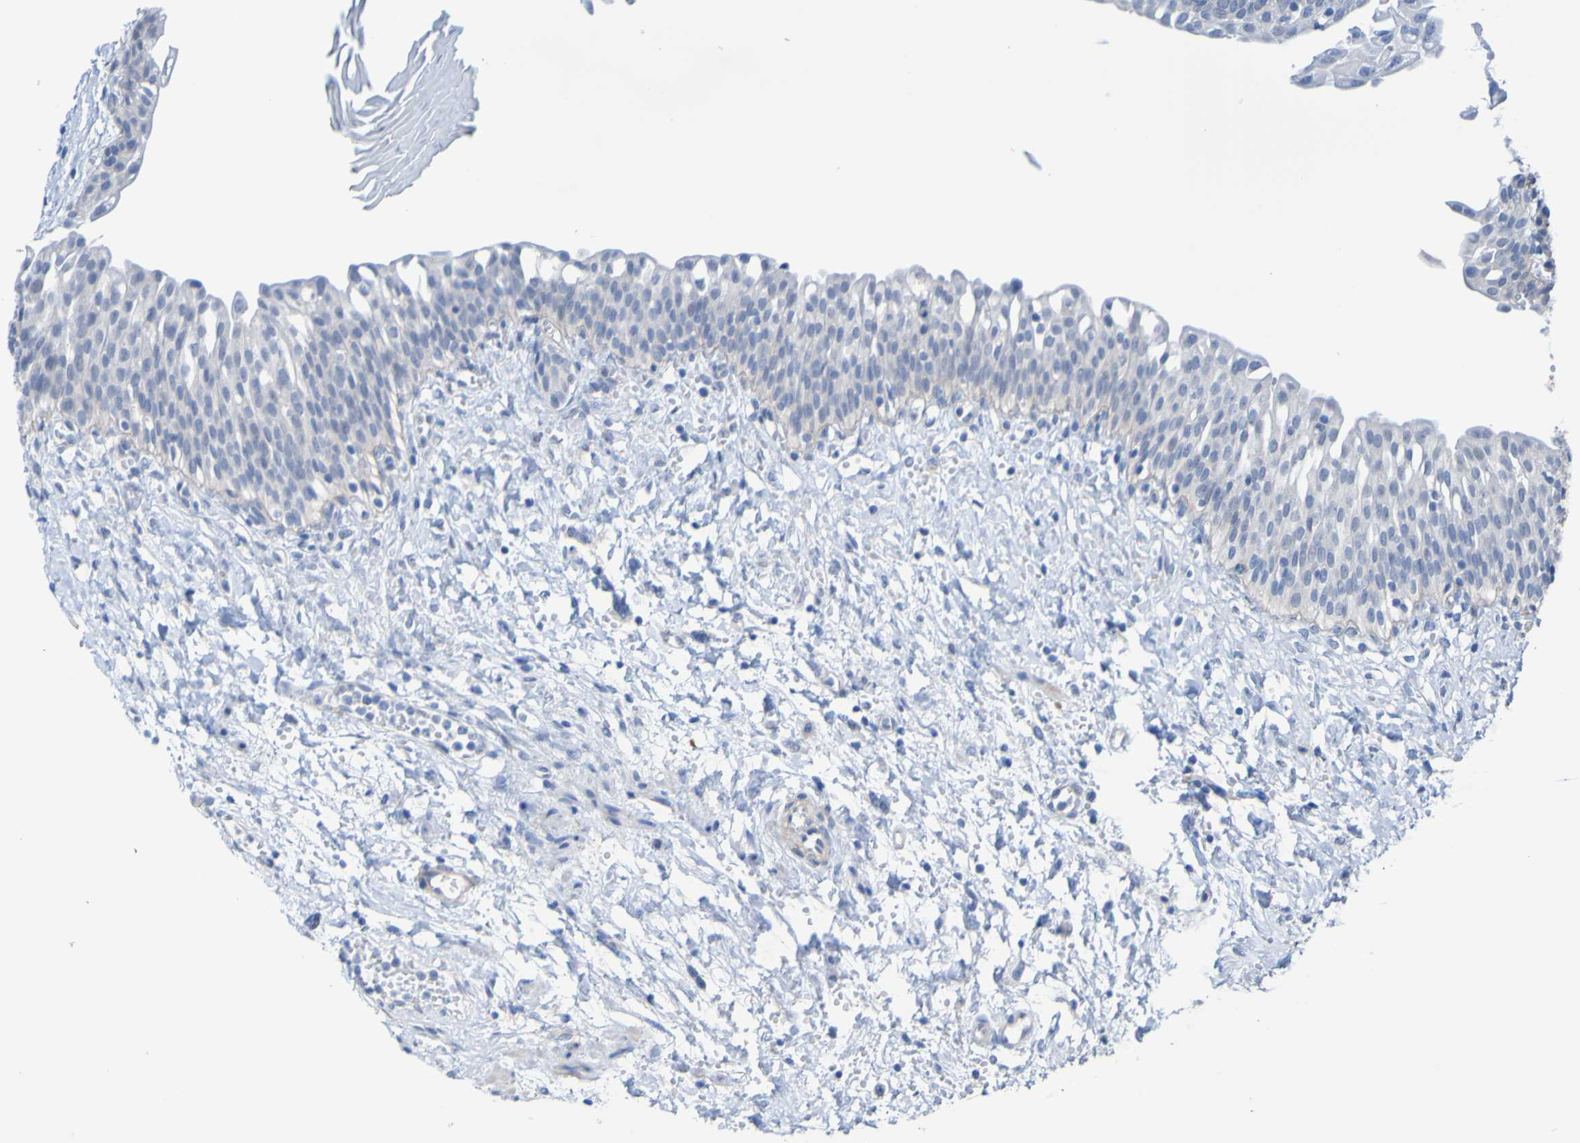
{"staining": {"intensity": "weak", "quantity": "<25%", "location": "cytoplasmic/membranous"}, "tissue": "urinary bladder", "cell_type": "Urothelial cells", "image_type": "normal", "snomed": [{"axis": "morphology", "description": "Normal tissue, NOS"}, {"axis": "topography", "description": "Urinary bladder"}], "caption": "High power microscopy histopathology image of an immunohistochemistry micrograph of normal urinary bladder, revealing no significant staining in urothelial cells. (Stains: DAB immunohistochemistry (IHC) with hematoxylin counter stain, Microscopy: brightfield microscopy at high magnification).", "gene": "ACMSD", "patient": {"sex": "male", "age": 55}}